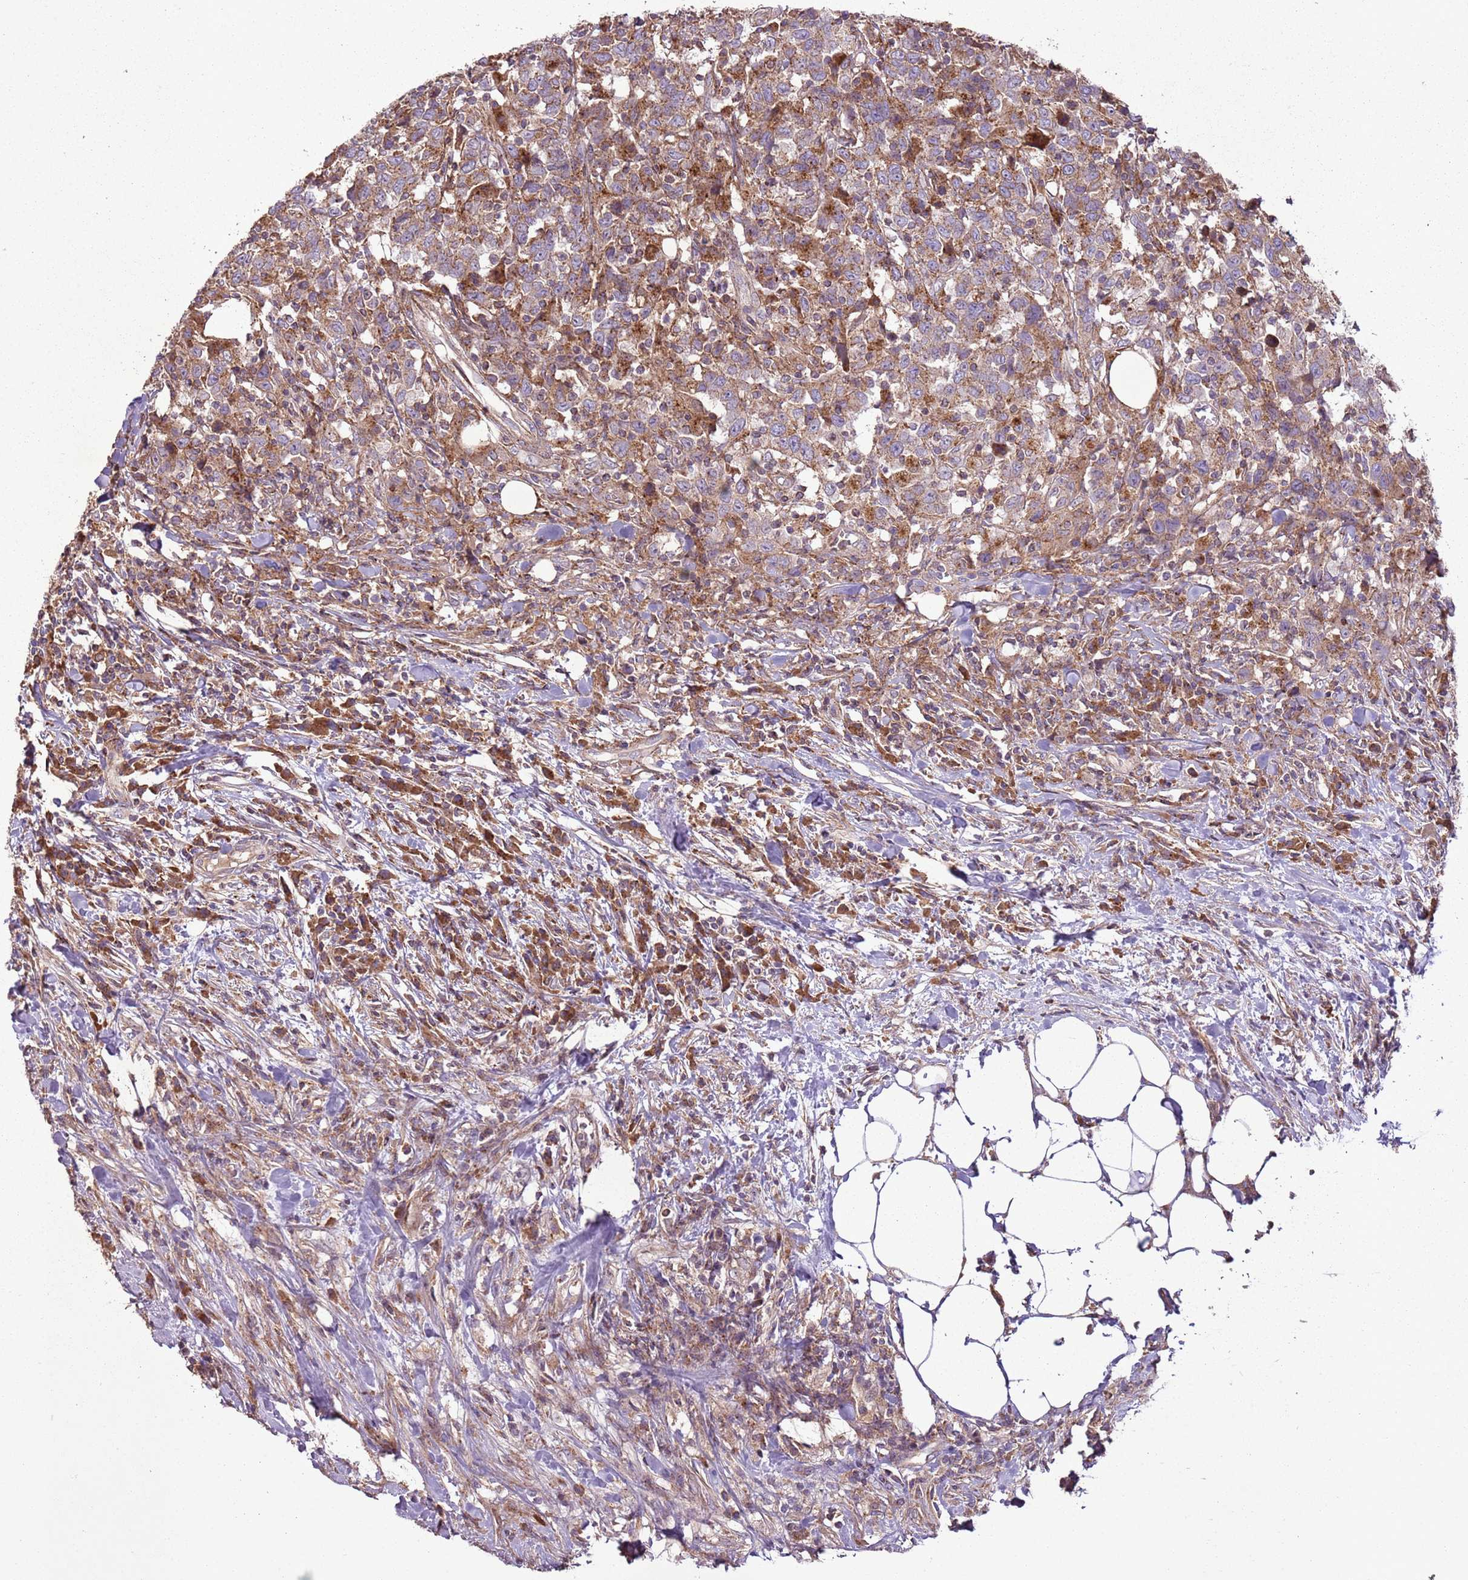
{"staining": {"intensity": "moderate", "quantity": "<25%", "location": "cytoplasmic/membranous"}, "tissue": "urothelial cancer", "cell_type": "Tumor cells", "image_type": "cancer", "snomed": [{"axis": "morphology", "description": "Urothelial carcinoma, High grade"}, {"axis": "topography", "description": "Urinary bladder"}], "caption": "High-power microscopy captured an immunohistochemistry (IHC) histopathology image of high-grade urothelial carcinoma, revealing moderate cytoplasmic/membranous positivity in about <25% of tumor cells.", "gene": "ANKRD24", "patient": {"sex": "male", "age": 61}}